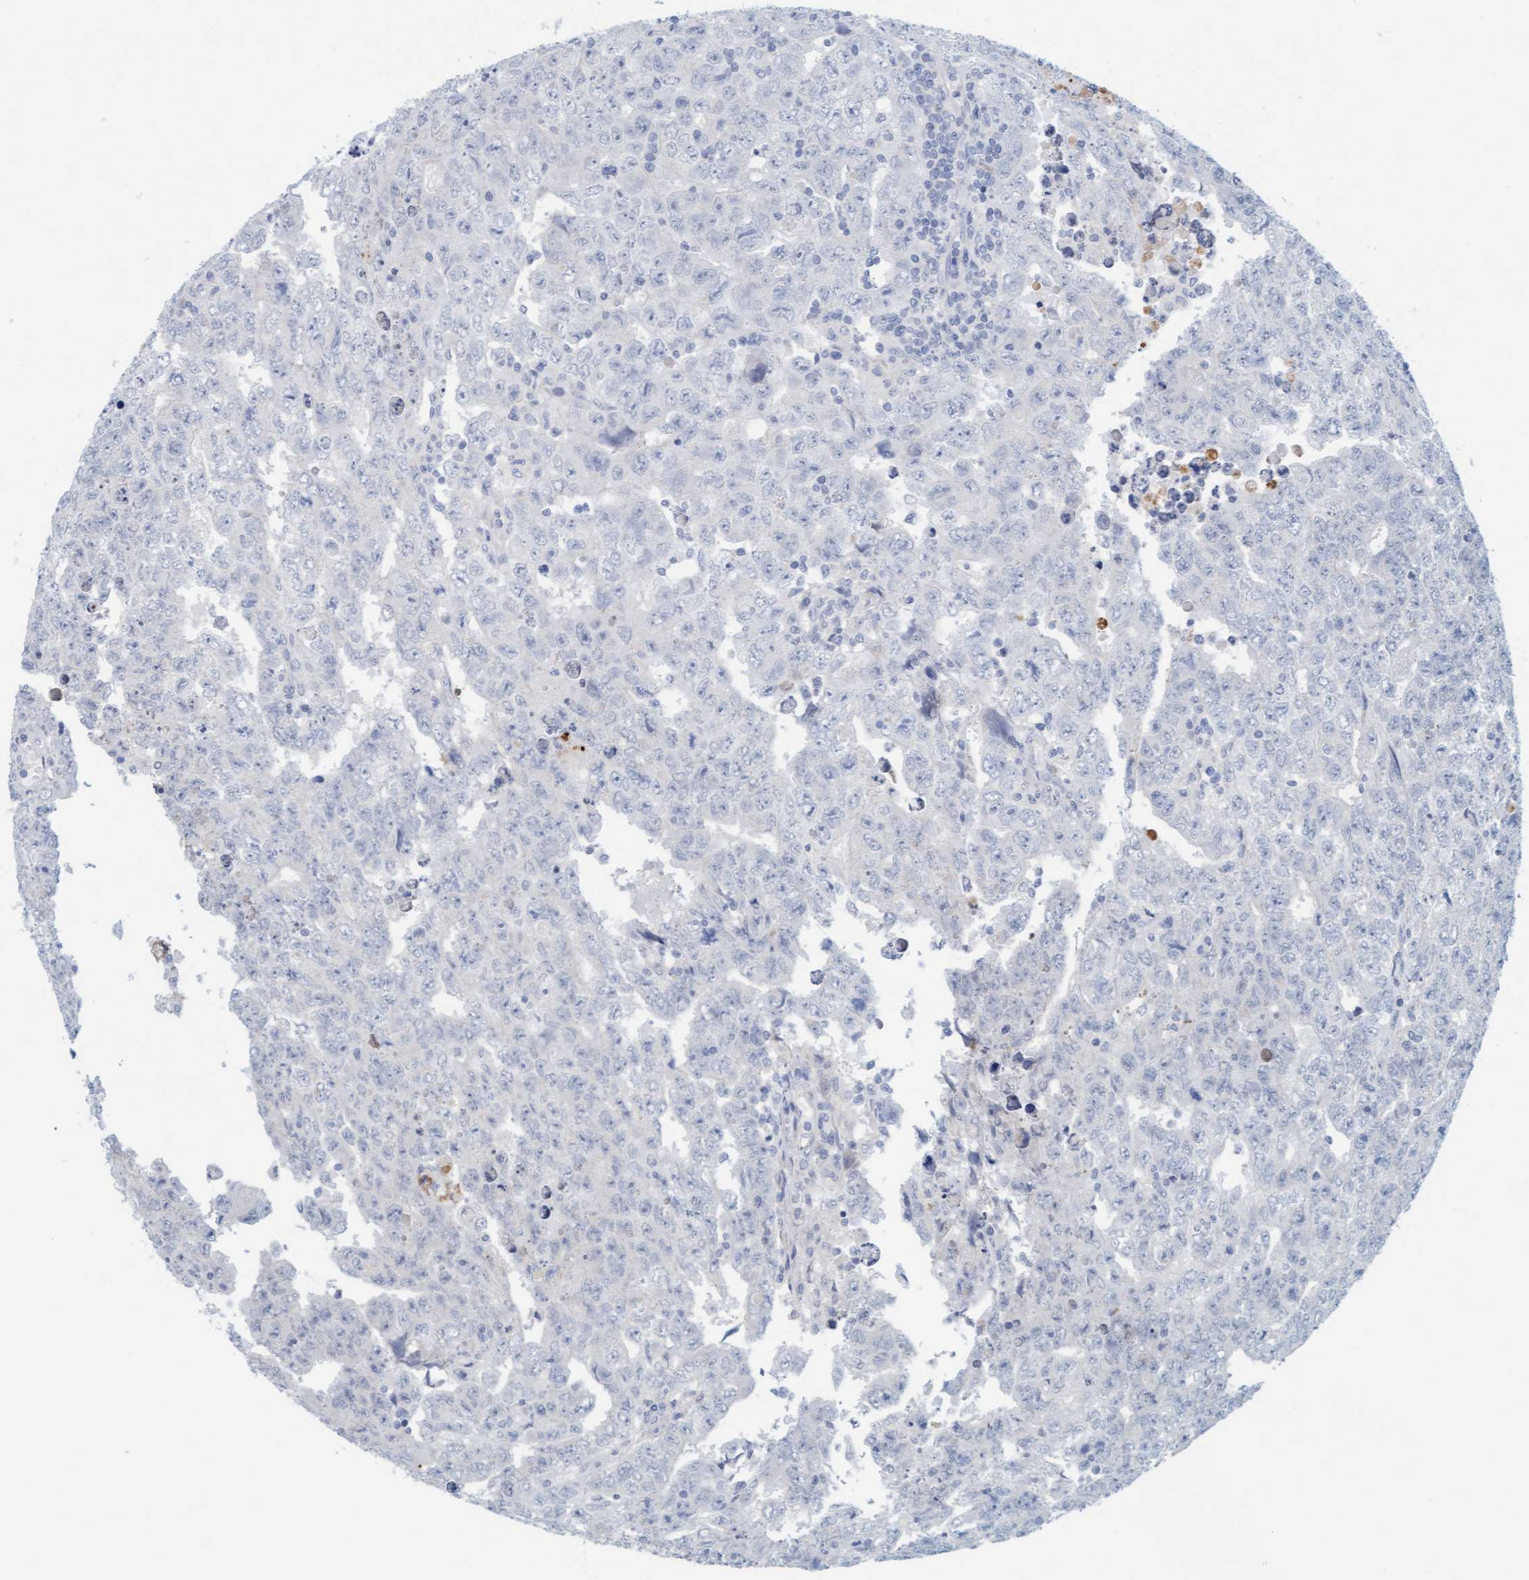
{"staining": {"intensity": "negative", "quantity": "none", "location": "none"}, "tissue": "testis cancer", "cell_type": "Tumor cells", "image_type": "cancer", "snomed": [{"axis": "morphology", "description": "Carcinoma, Embryonal, NOS"}, {"axis": "topography", "description": "Testis"}], "caption": "A photomicrograph of human testis cancer (embryonal carcinoma) is negative for staining in tumor cells. (DAB (3,3'-diaminobenzidine) immunohistochemistry (IHC) visualized using brightfield microscopy, high magnification).", "gene": "CPA3", "patient": {"sex": "male", "age": 28}}